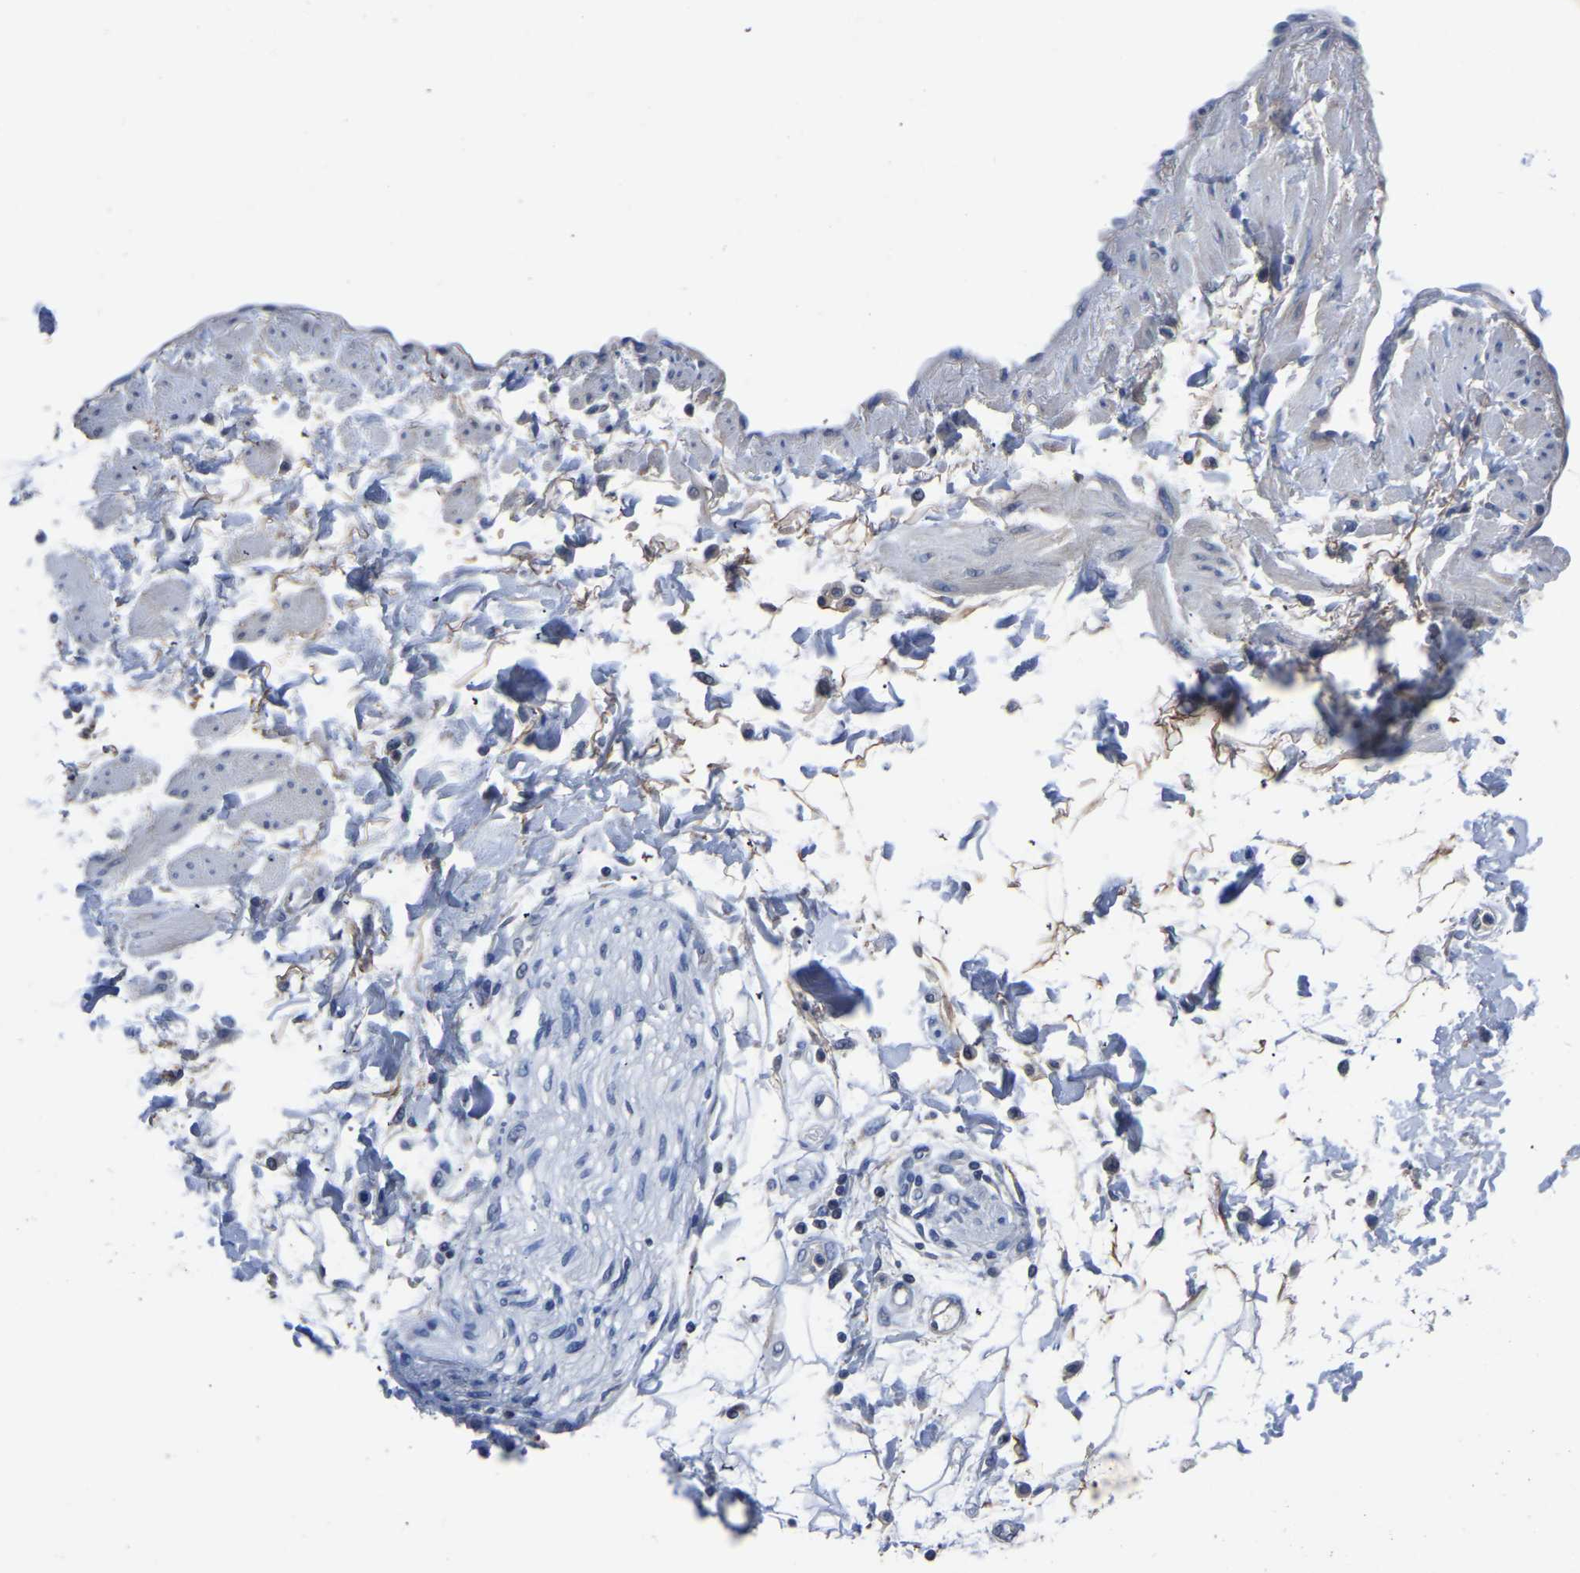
{"staining": {"intensity": "negative", "quantity": "none", "location": "none"}, "tissue": "adipose tissue", "cell_type": "Adipocytes", "image_type": "normal", "snomed": [{"axis": "morphology", "description": "Normal tissue, NOS"}, {"axis": "morphology", "description": "Adenocarcinoma, NOS"}, {"axis": "topography", "description": "Duodenum"}, {"axis": "topography", "description": "Peripheral nerve tissue"}], "caption": "This histopathology image is of unremarkable adipose tissue stained with immunohistochemistry (IHC) to label a protein in brown with the nuclei are counter-stained blue. There is no expression in adipocytes.", "gene": "FGD5", "patient": {"sex": "female", "age": 60}}